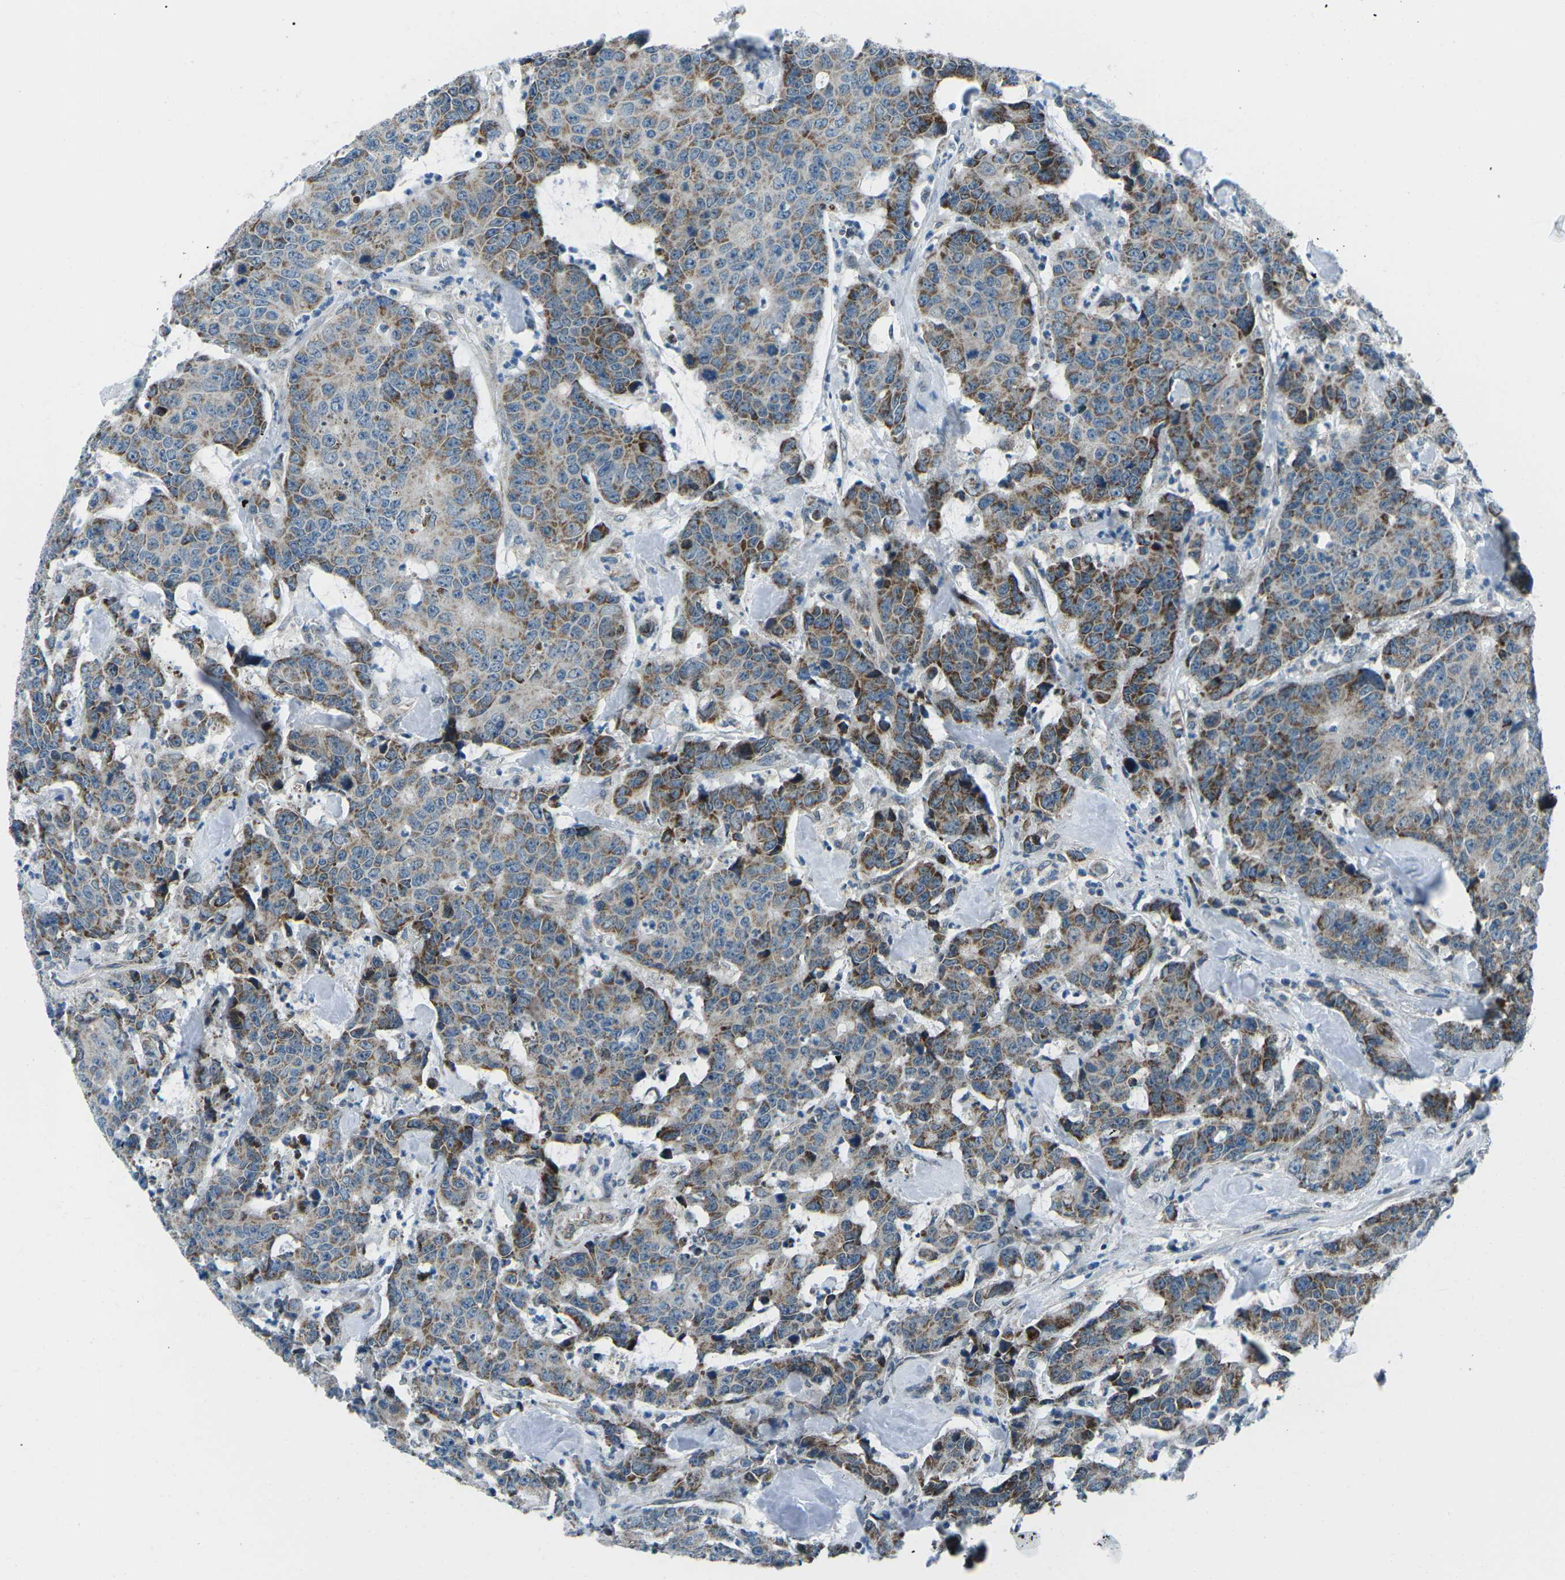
{"staining": {"intensity": "moderate", "quantity": ">75%", "location": "cytoplasmic/membranous"}, "tissue": "colorectal cancer", "cell_type": "Tumor cells", "image_type": "cancer", "snomed": [{"axis": "morphology", "description": "Adenocarcinoma, NOS"}, {"axis": "topography", "description": "Colon"}], "caption": "A medium amount of moderate cytoplasmic/membranous expression is appreciated in approximately >75% of tumor cells in colorectal cancer (adenocarcinoma) tissue. The staining was performed using DAB (3,3'-diaminobenzidine), with brown indicating positive protein expression. Nuclei are stained blue with hematoxylin.", "gene": "RFESD", "patient": {"sex": "female", "age": 86}}